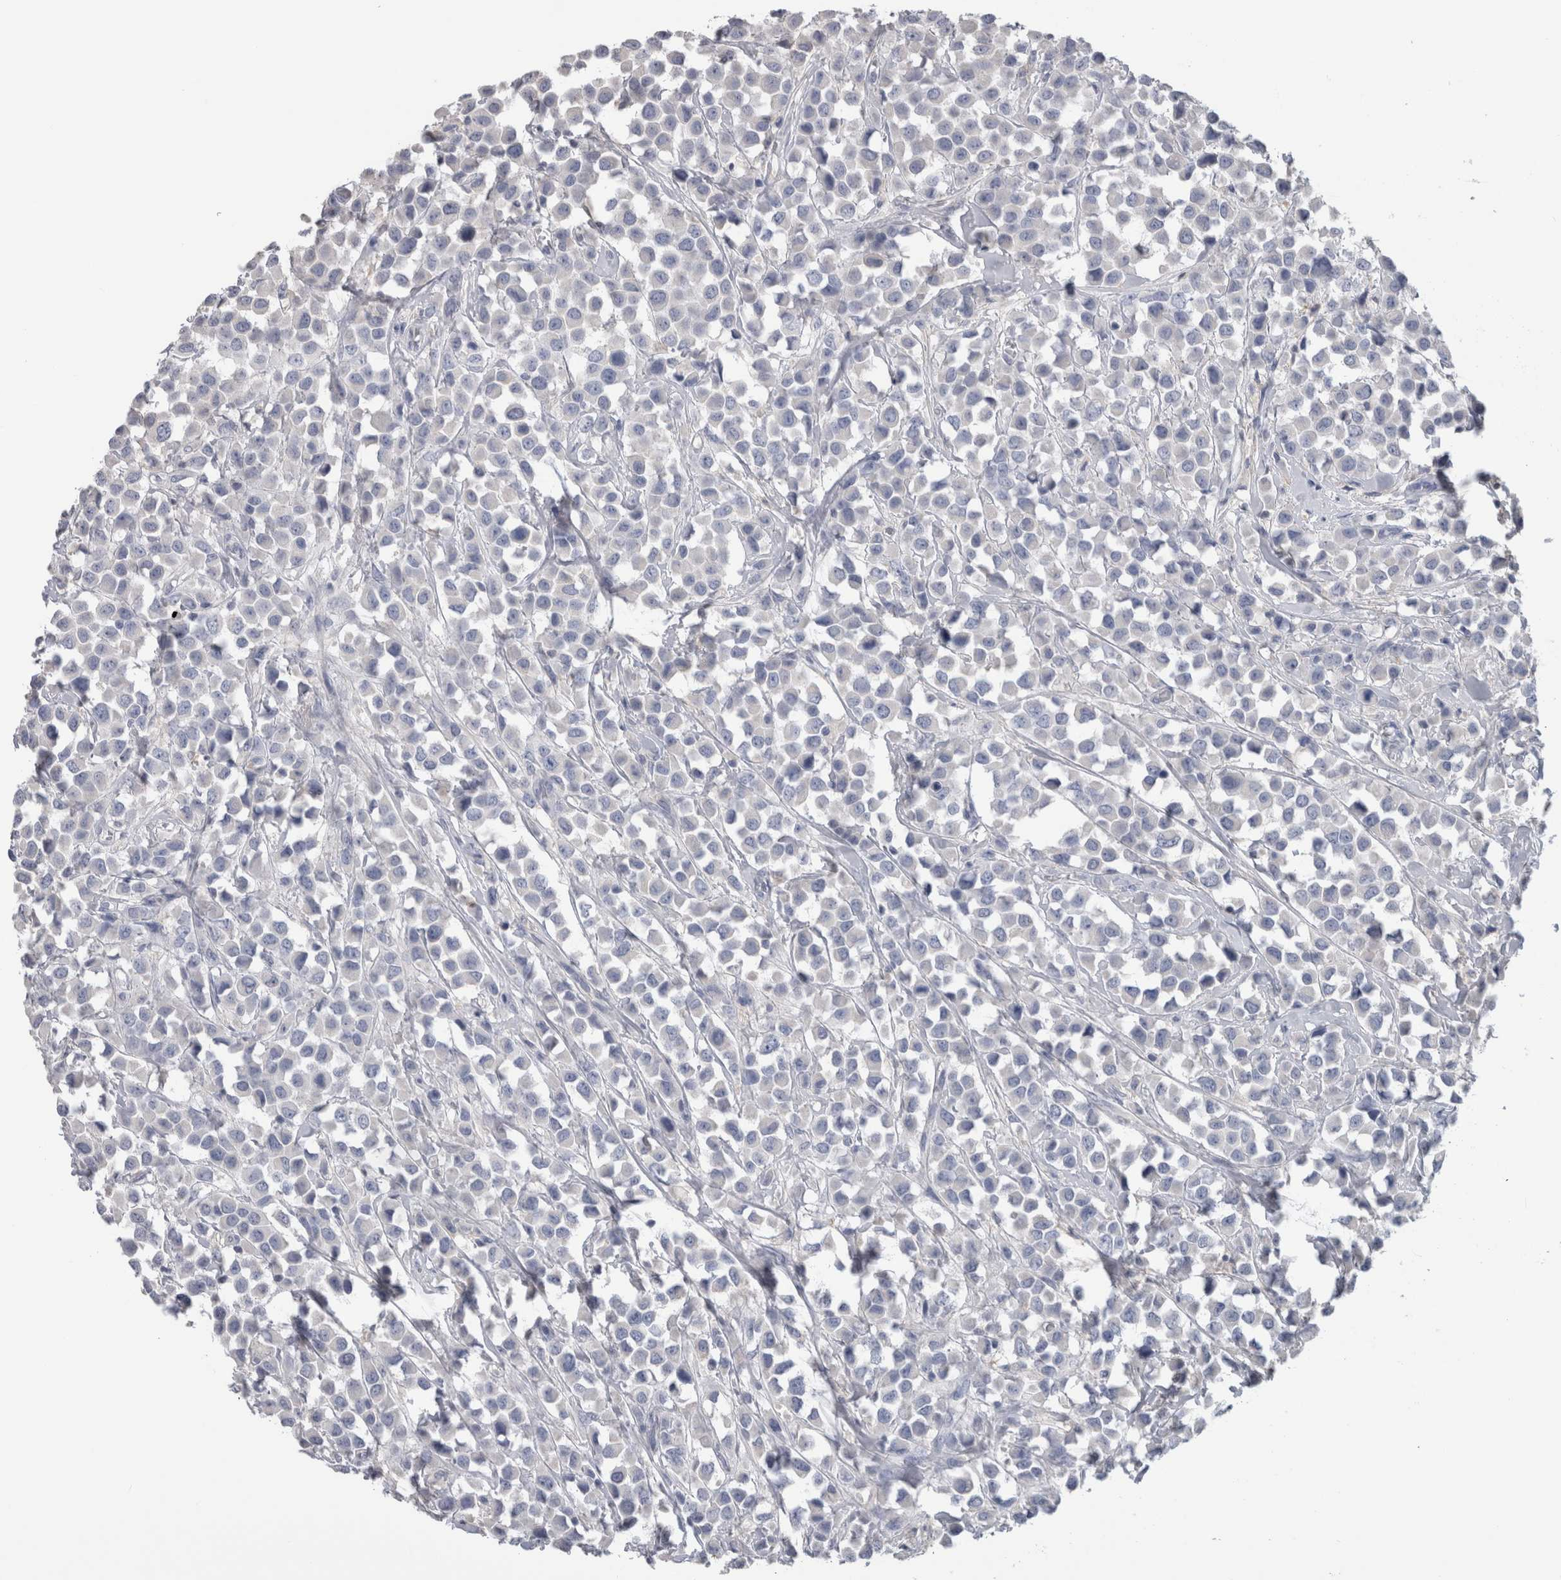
{"staining": {"intensity": "negative", "quantity": "none", "location": "none"}, "tissue": "breast cancer", "cell_type": "Tumor cells", "image_type": "cancer", "snomed": [{"axis": "morphology", "description": "Duct carcinoma"}, {"axis": "topography", "description": "Breast"}], "caption": "Immunohistochemistry of human breast cancer reveals no staining in tumor cells.", "gene": "SCRN1", "patient": {"sex": "female", "age": 61}}